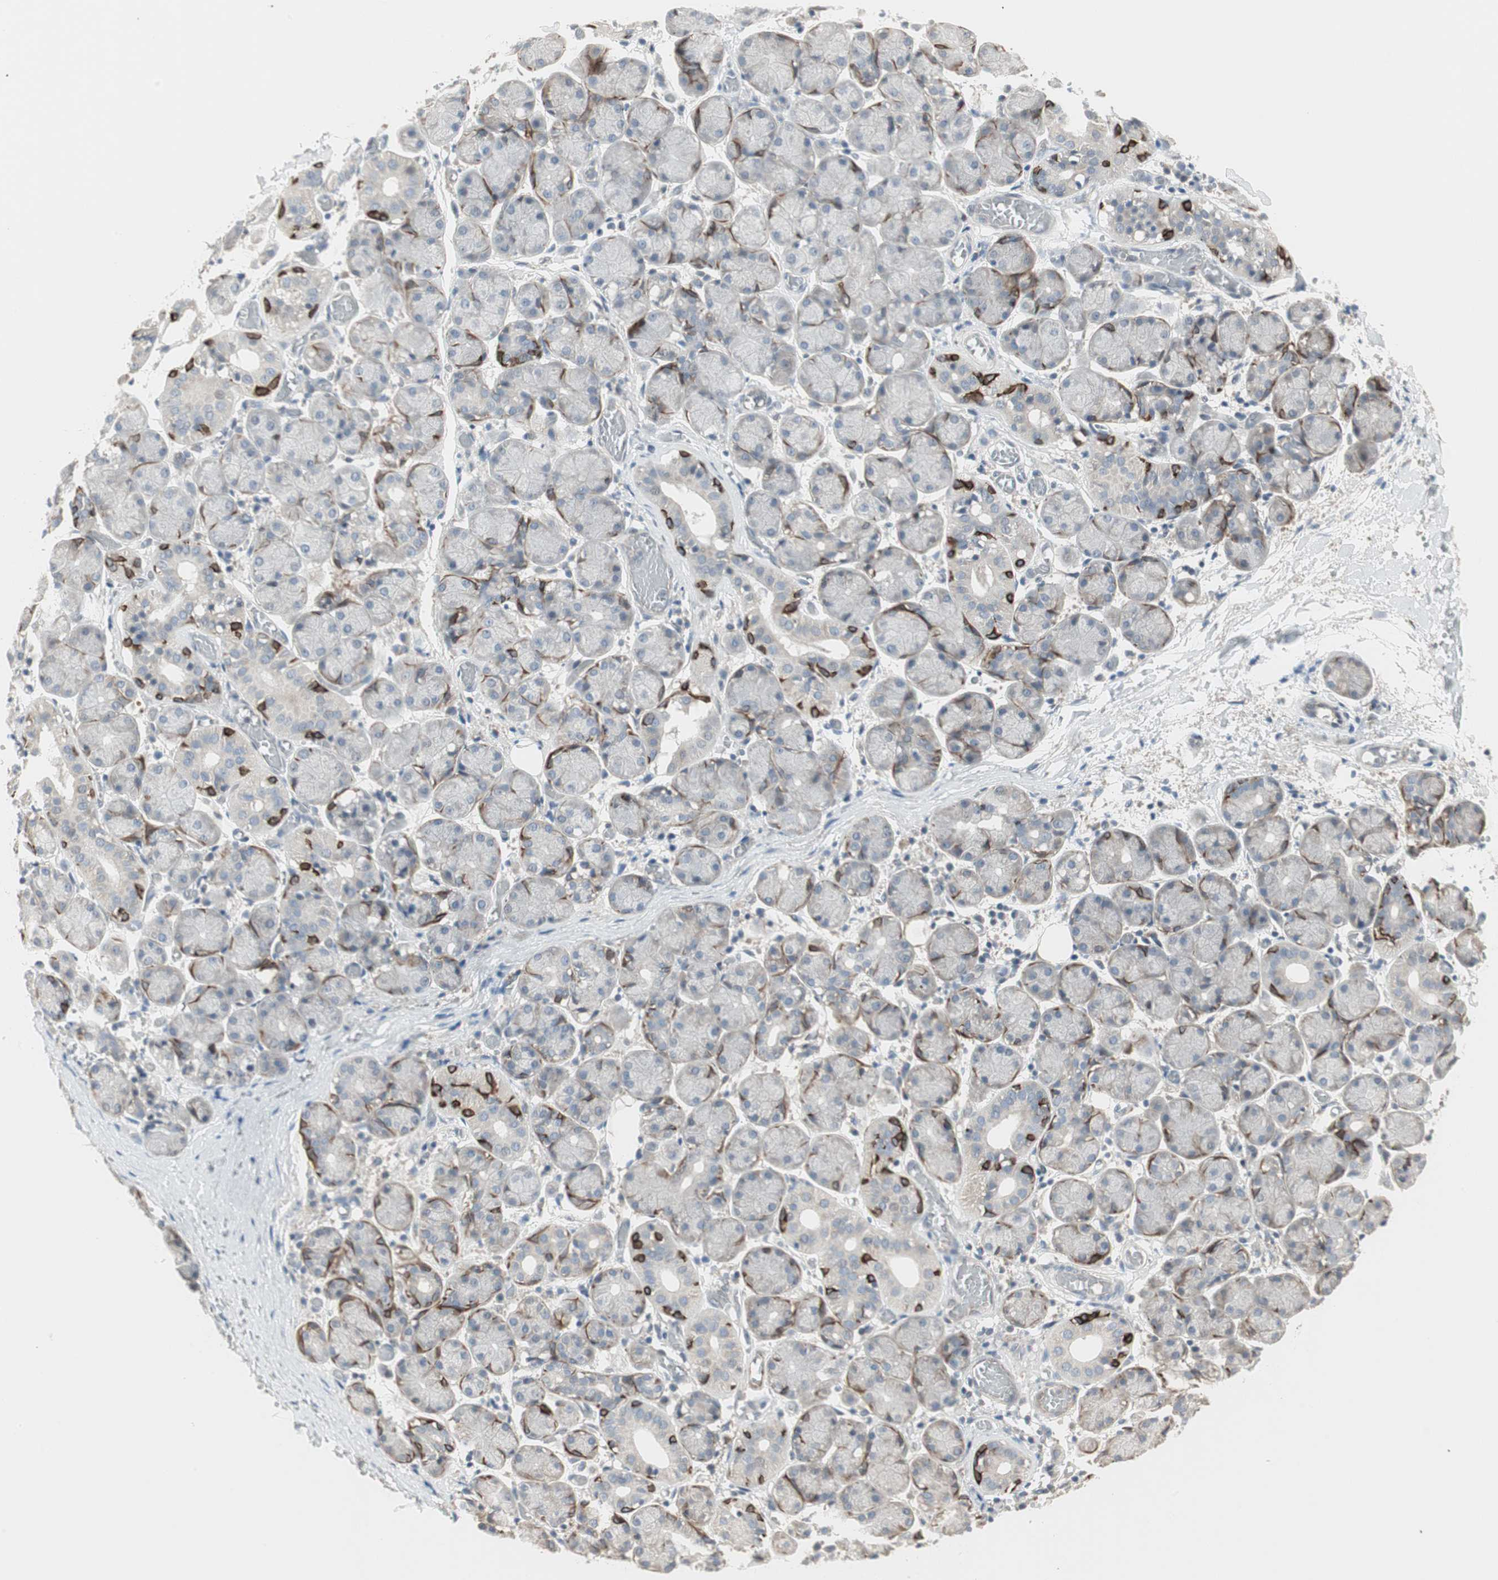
{"staining": {"intensity": "strong", "quantity": "<25%", "location": "cytoplasmic/membranous"}, "tissue": "salivary gland", "cell_type": "Glandular cells", "image_type": "normal", "snomed": [{"axis": "morphology", "description": "Normal tissue, NOS"}, {"axis": "topography", "description": "Salivary gland"}], "caption": "Approximately <25% of glandular cells in normal salivary gland show strong cytoplasmic/membranous protein staining as visualized by brown immunohistochemical staining.", "gene": "ZFP36", "patient": {"sex": "female", "age": 24}}